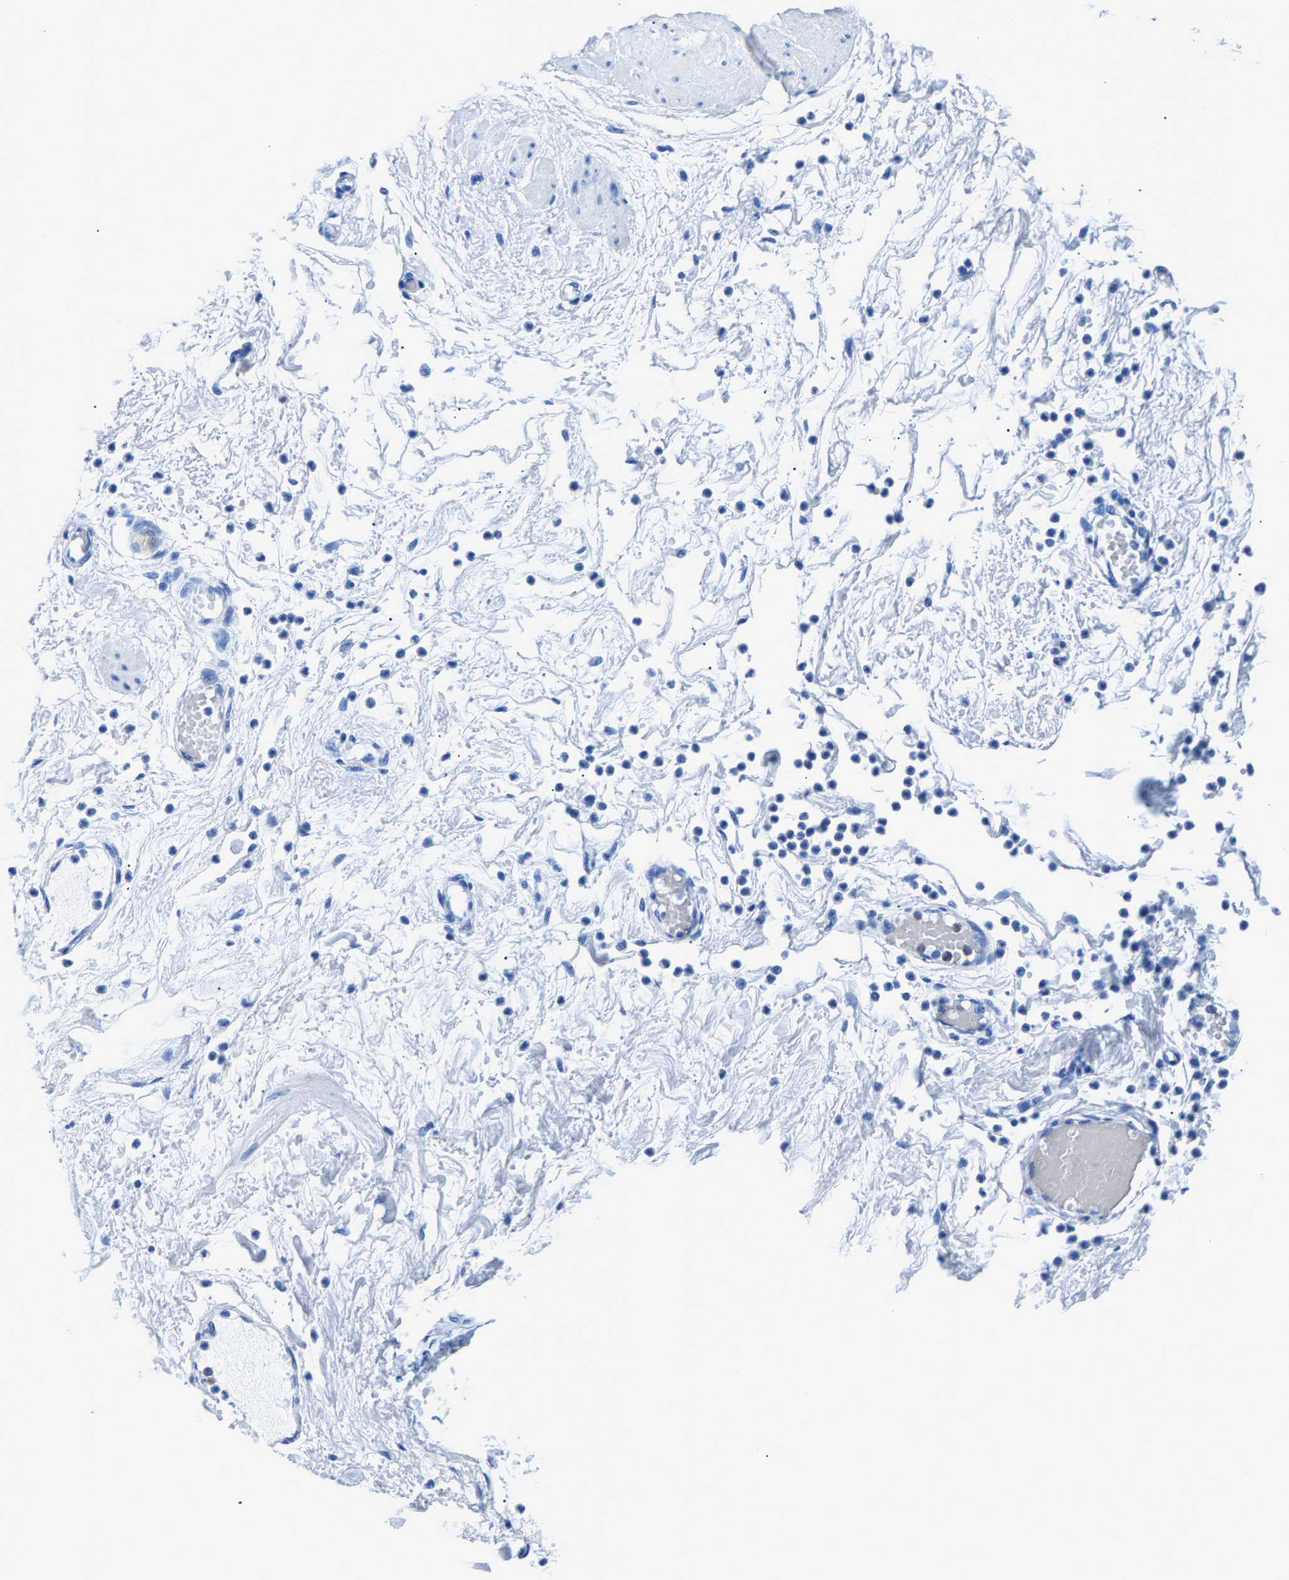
{"staining": {"intensity": "negative", "quantity": "none", "location": "none"}, "tissue": "adipose tissue", "cell_type": "Adipocytes", "image_type": "normal", "snomed": [{"axis": "morphology", "description": "Normal tissue, NOS"}, {"axis": "topography", "description": "Soft tissue"}, {"axis": "topography", "description": "Vascular tissue"}], "caption": "This micrograph is of normal adipose tissue stained with IHC to label a protein in brown with the nuclei are counter-stained blue. There is no expression in adipocytes.", "gene": "CPS1", "patient": {"sex": "female", "age": 35}}